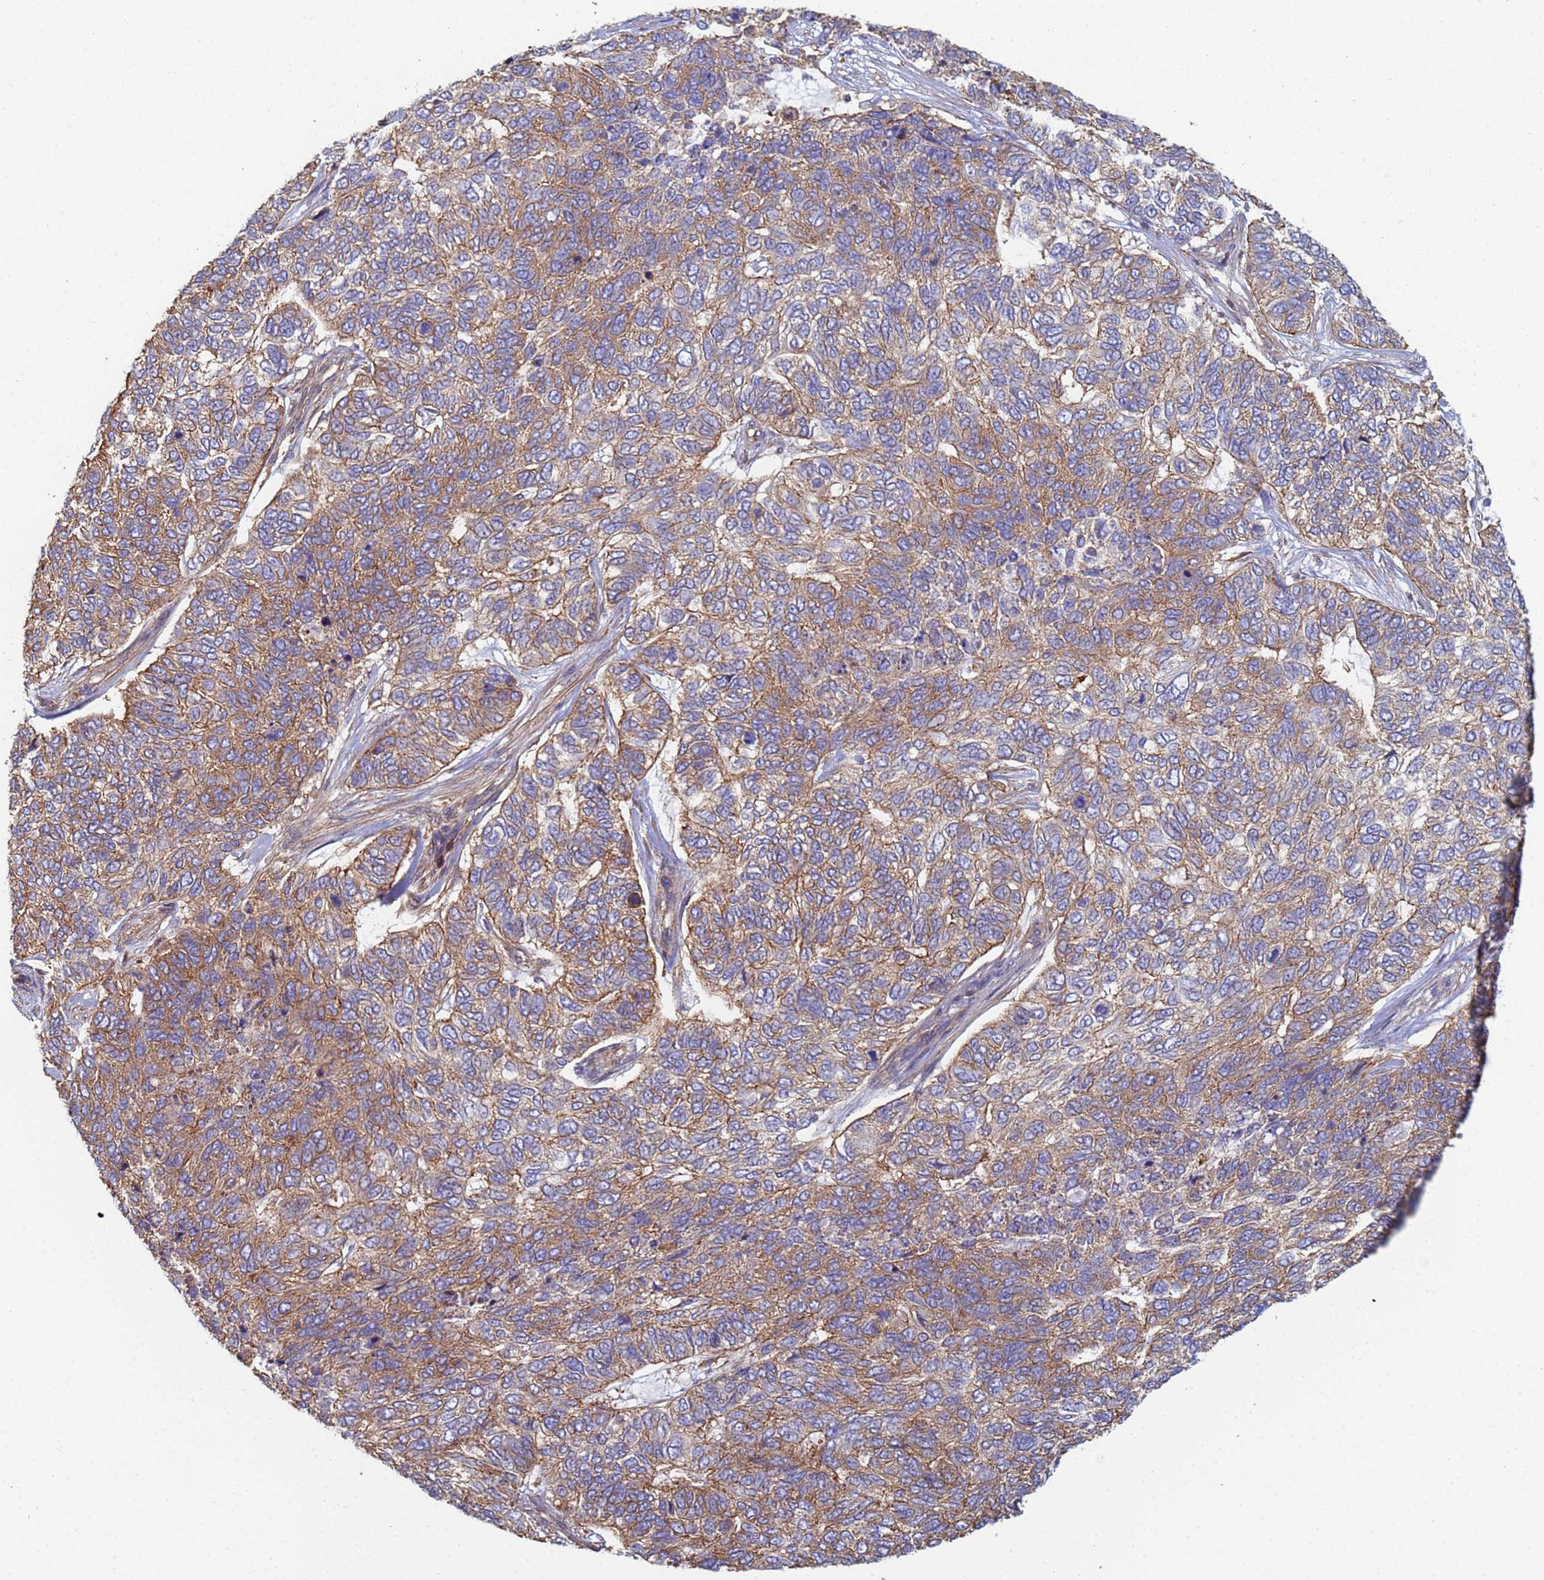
{"staining": {"intensity": "moderate", "quantity": ">75%", "location": "cytoplasmic/membranous"}, "tissue": "skin cancer", "cell_type": "Tumor cells", "image_type": "cancer", "snomed": [{"axis": "morphology", "description": "Basal cell carcinoma"}, {"axis": "topography", "description": "Skin"}], "caption": "The histopathology image displays a brown stain indicating the presence of a protein in the cytoplasmic/membranous of tumor cells in skin cancer.", "gene": "ZNG1B", "patient": {"sex": "female", "age": 65}}